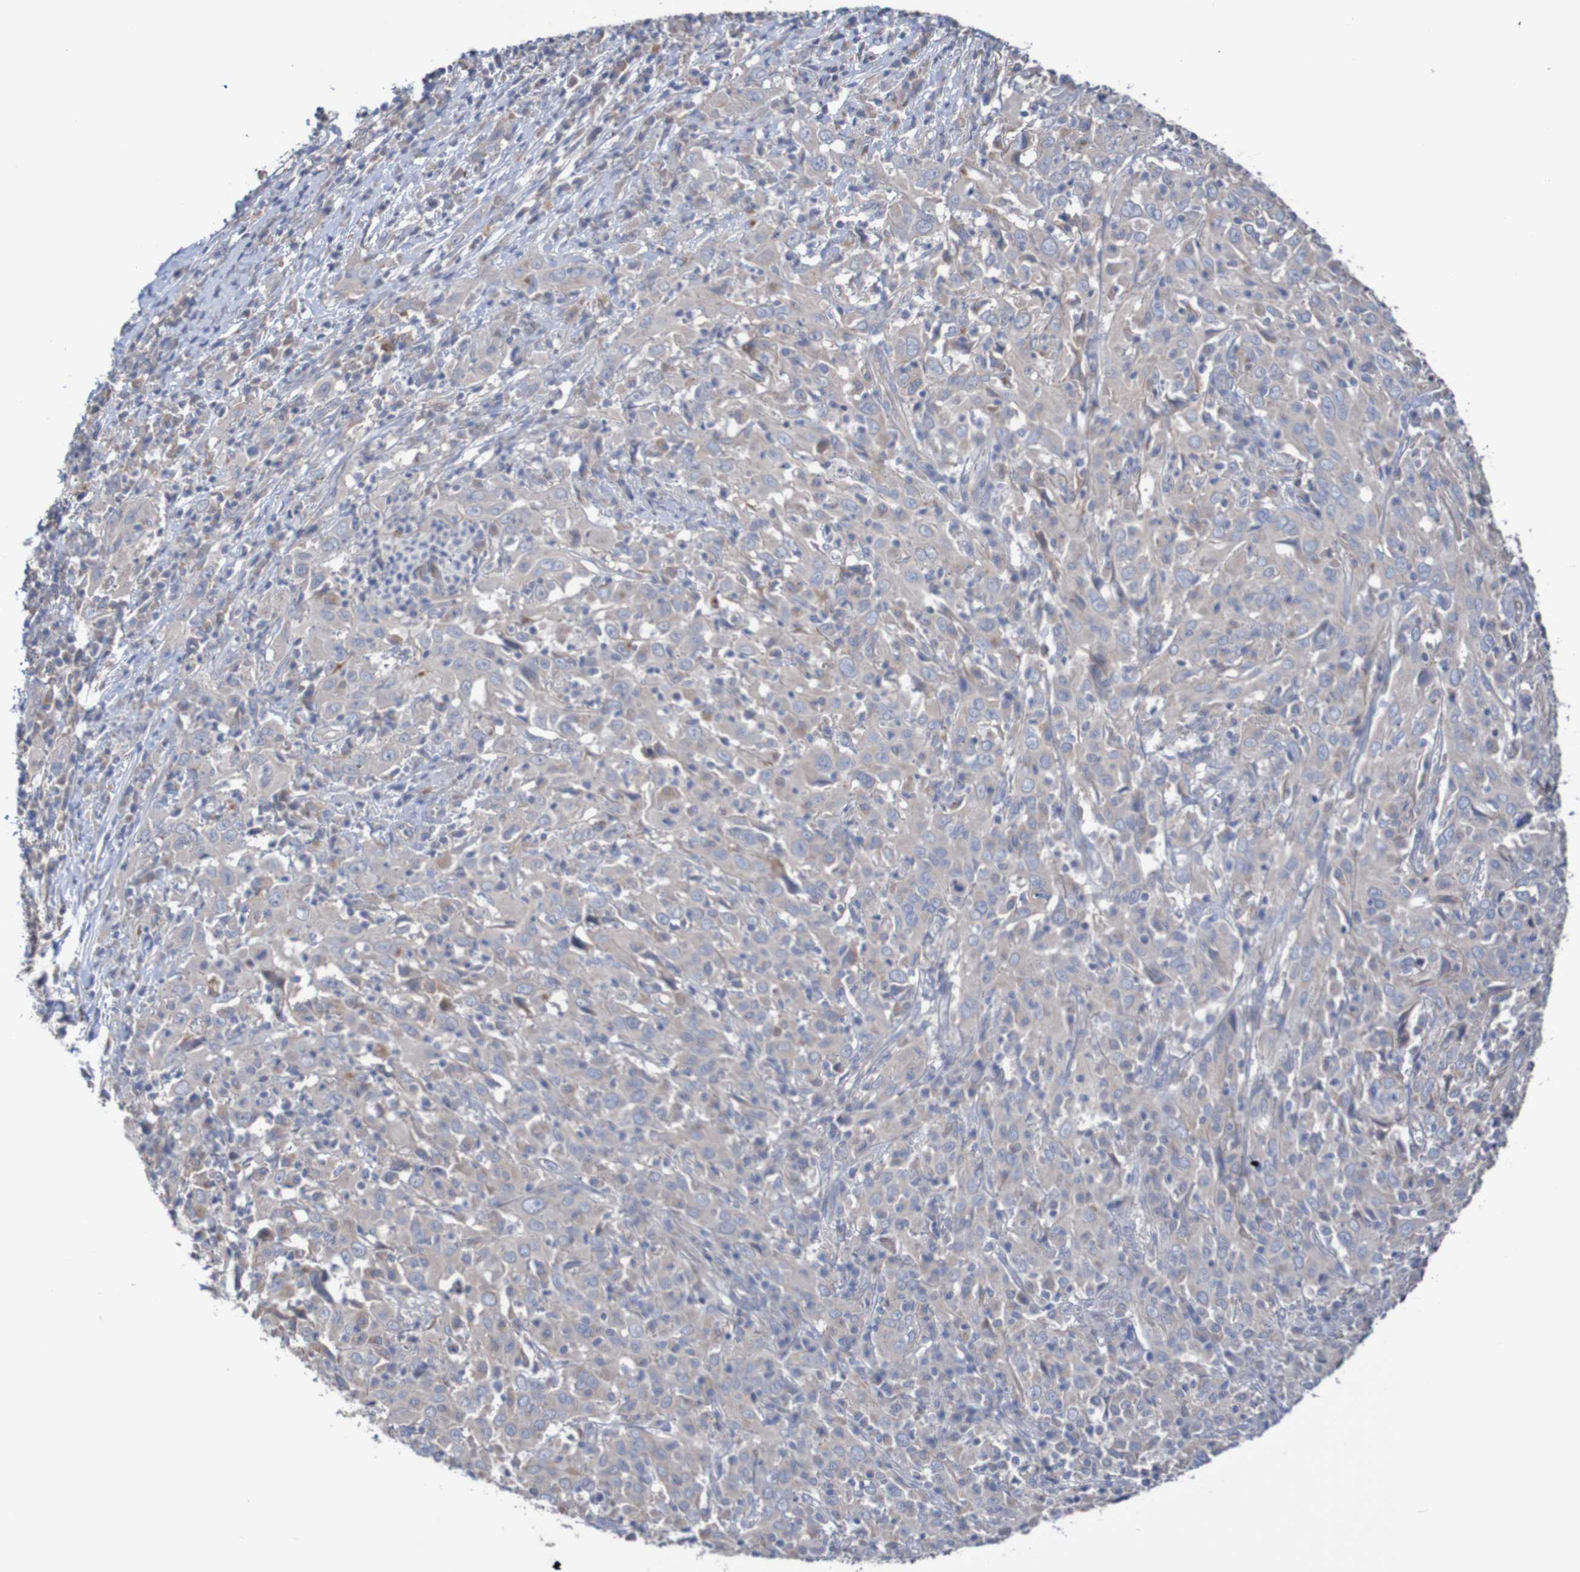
{"staining": {"intensity": "weak", "quantity": "<25%", "location": "cytoplasmic/membranous"}, "tissue": "cervical cancer", "cell_type": "Tumor cells", "image_type": "cancer", "snomed": [{"axis": "morphology", "description": "Squamous cell carcinoma, NOS"}, {"axis": "topography", "description": "Cervix"}], "caption": "A high-resolution image shows immunohistochemistry staining of cervical cancer, which demonstrates no significant positivity in tumor cells. Nuclei are stained in blue.", "gene": "PHYH", "patient": {"sex": "female", "age": 46}}